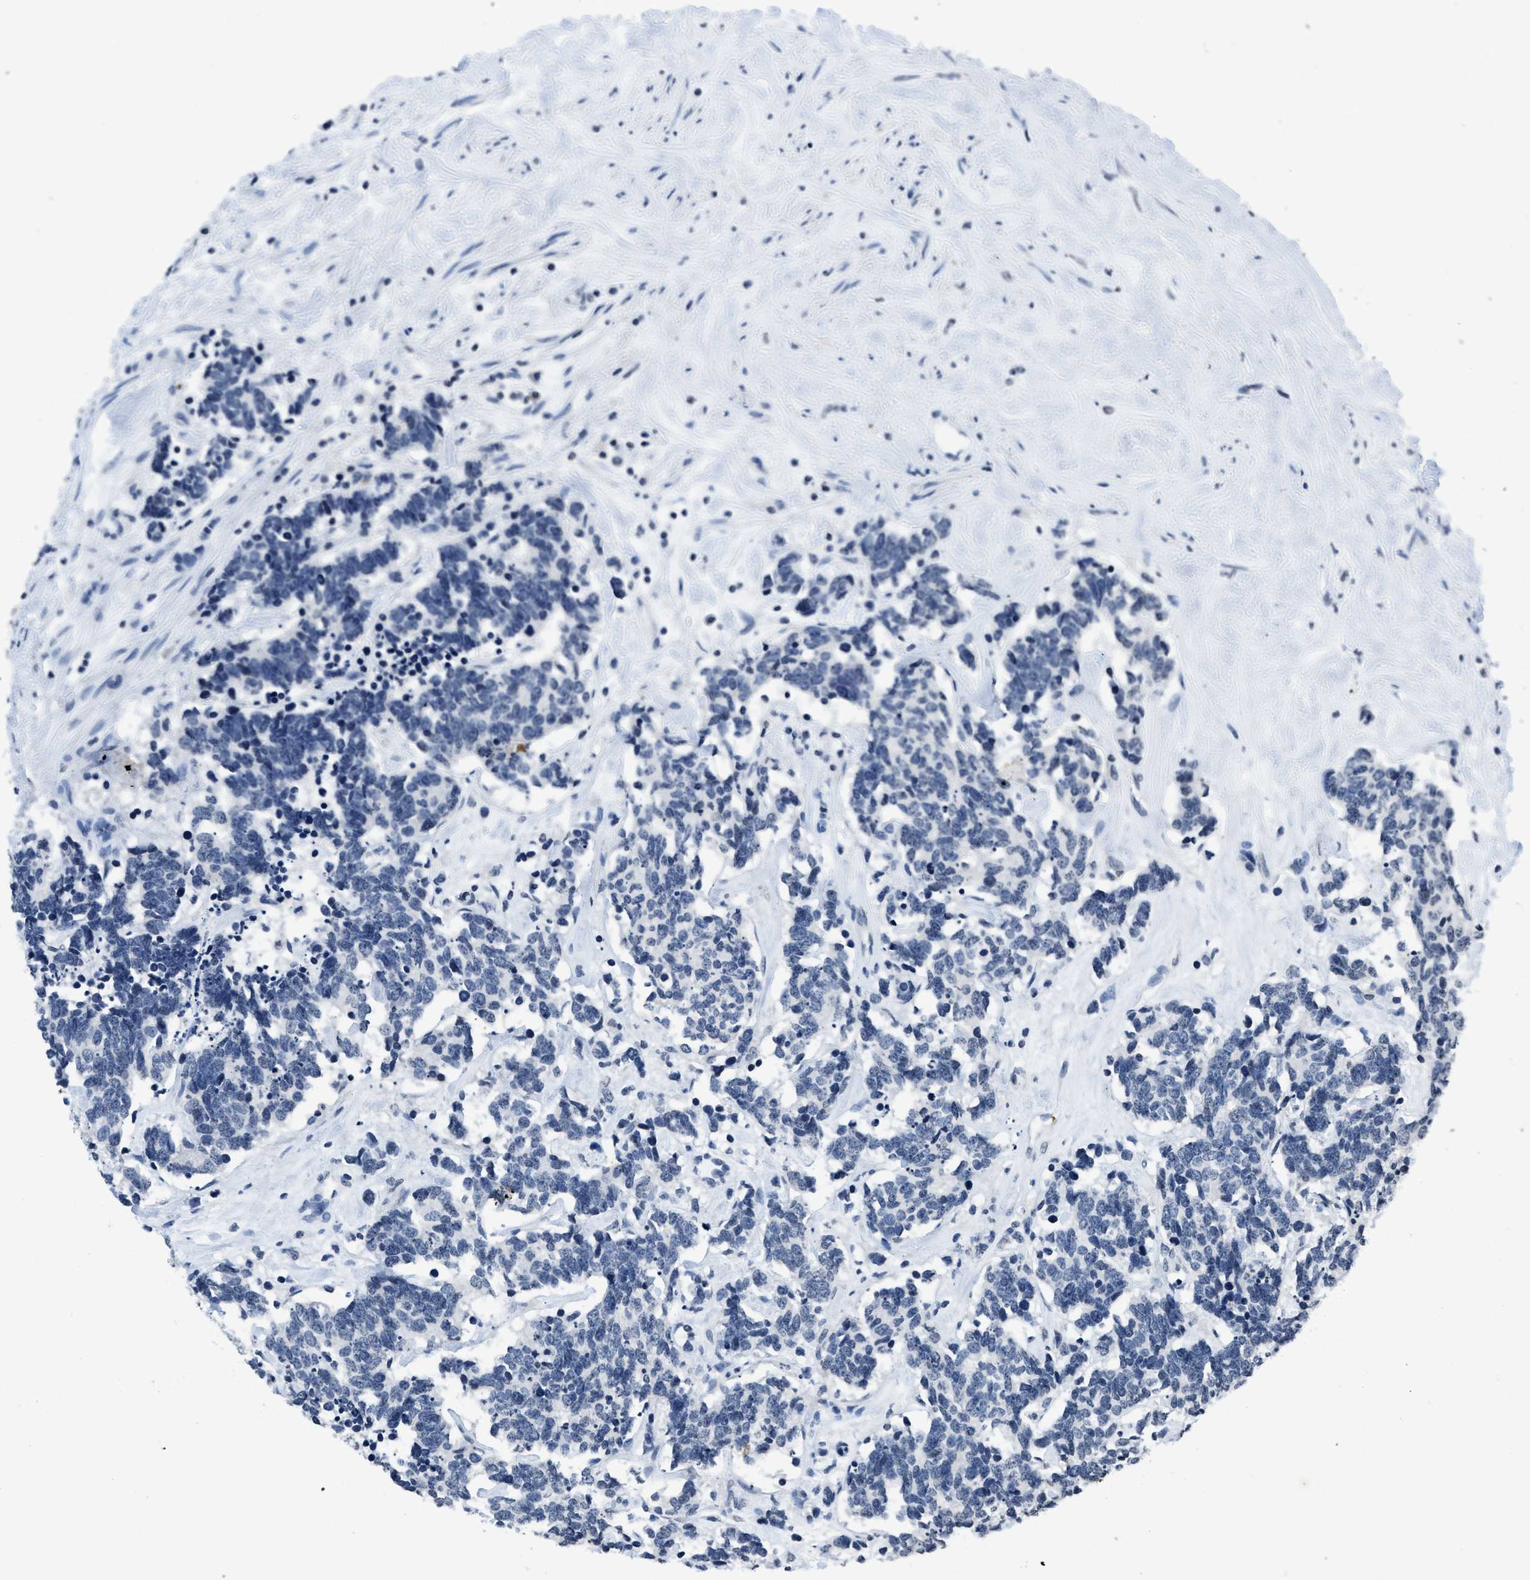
{"staining": {"intensity": "negative", "quantity": "none", "location": "none"}, "tissue": "carcinoid", "cell_type": "Tumor cells", "image_type": "cancer", "snomed": [{"axis": "morphology", "description": "Carcinoma, NOS"}, {"axis": "morphology", "description": "Carcinoid, malignant, NOS"}, {"axis": "topography", "description": "Urinary bladder"}], "caption": "Immunohistochemistry of human carcinoid reveals no expression in tumor cells.", "gene": "ITGA2B", "patient": {"sex": "male", "age": 57}}